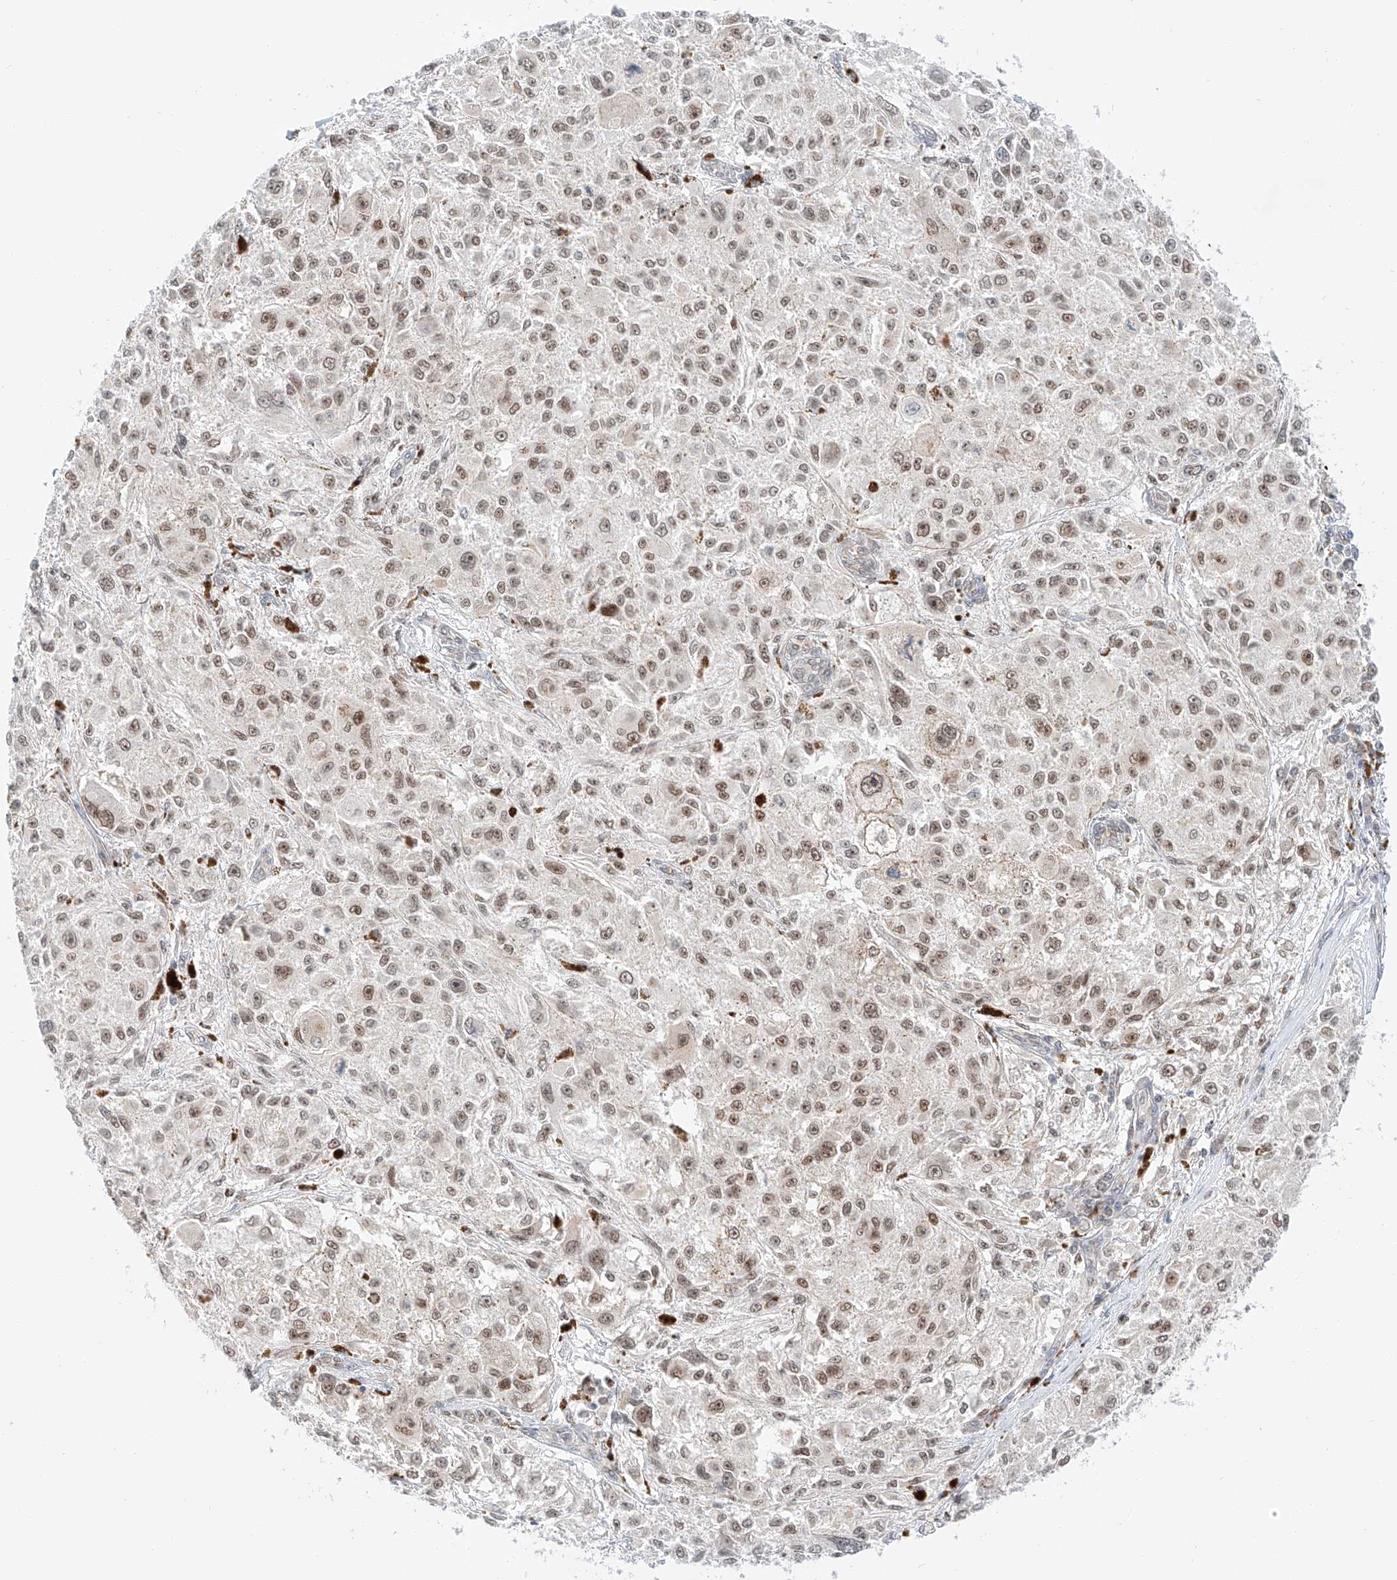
{"staining": {"intensity": "moderate", "quantity": ">75%", "location": "nuclear"}, "tissue": "melanoma", "cell_type": "Tumor cells", "image_type": "cancer", "snomed": [{"axis": "morphology", "description": "Necrosis, NOS"}, {"axis": "morphology", "description": "Malignant melanoma, NOS"}, {"axis": "topography", "description": "Skin"}], "caption": "Malignant melanoma was stained to show a protein in brown. There is medium levels of moderate nuclear expression in about >75% of tumor cells.", "gene": "POGK", "patient": {"sex": "female", "age": 87}}